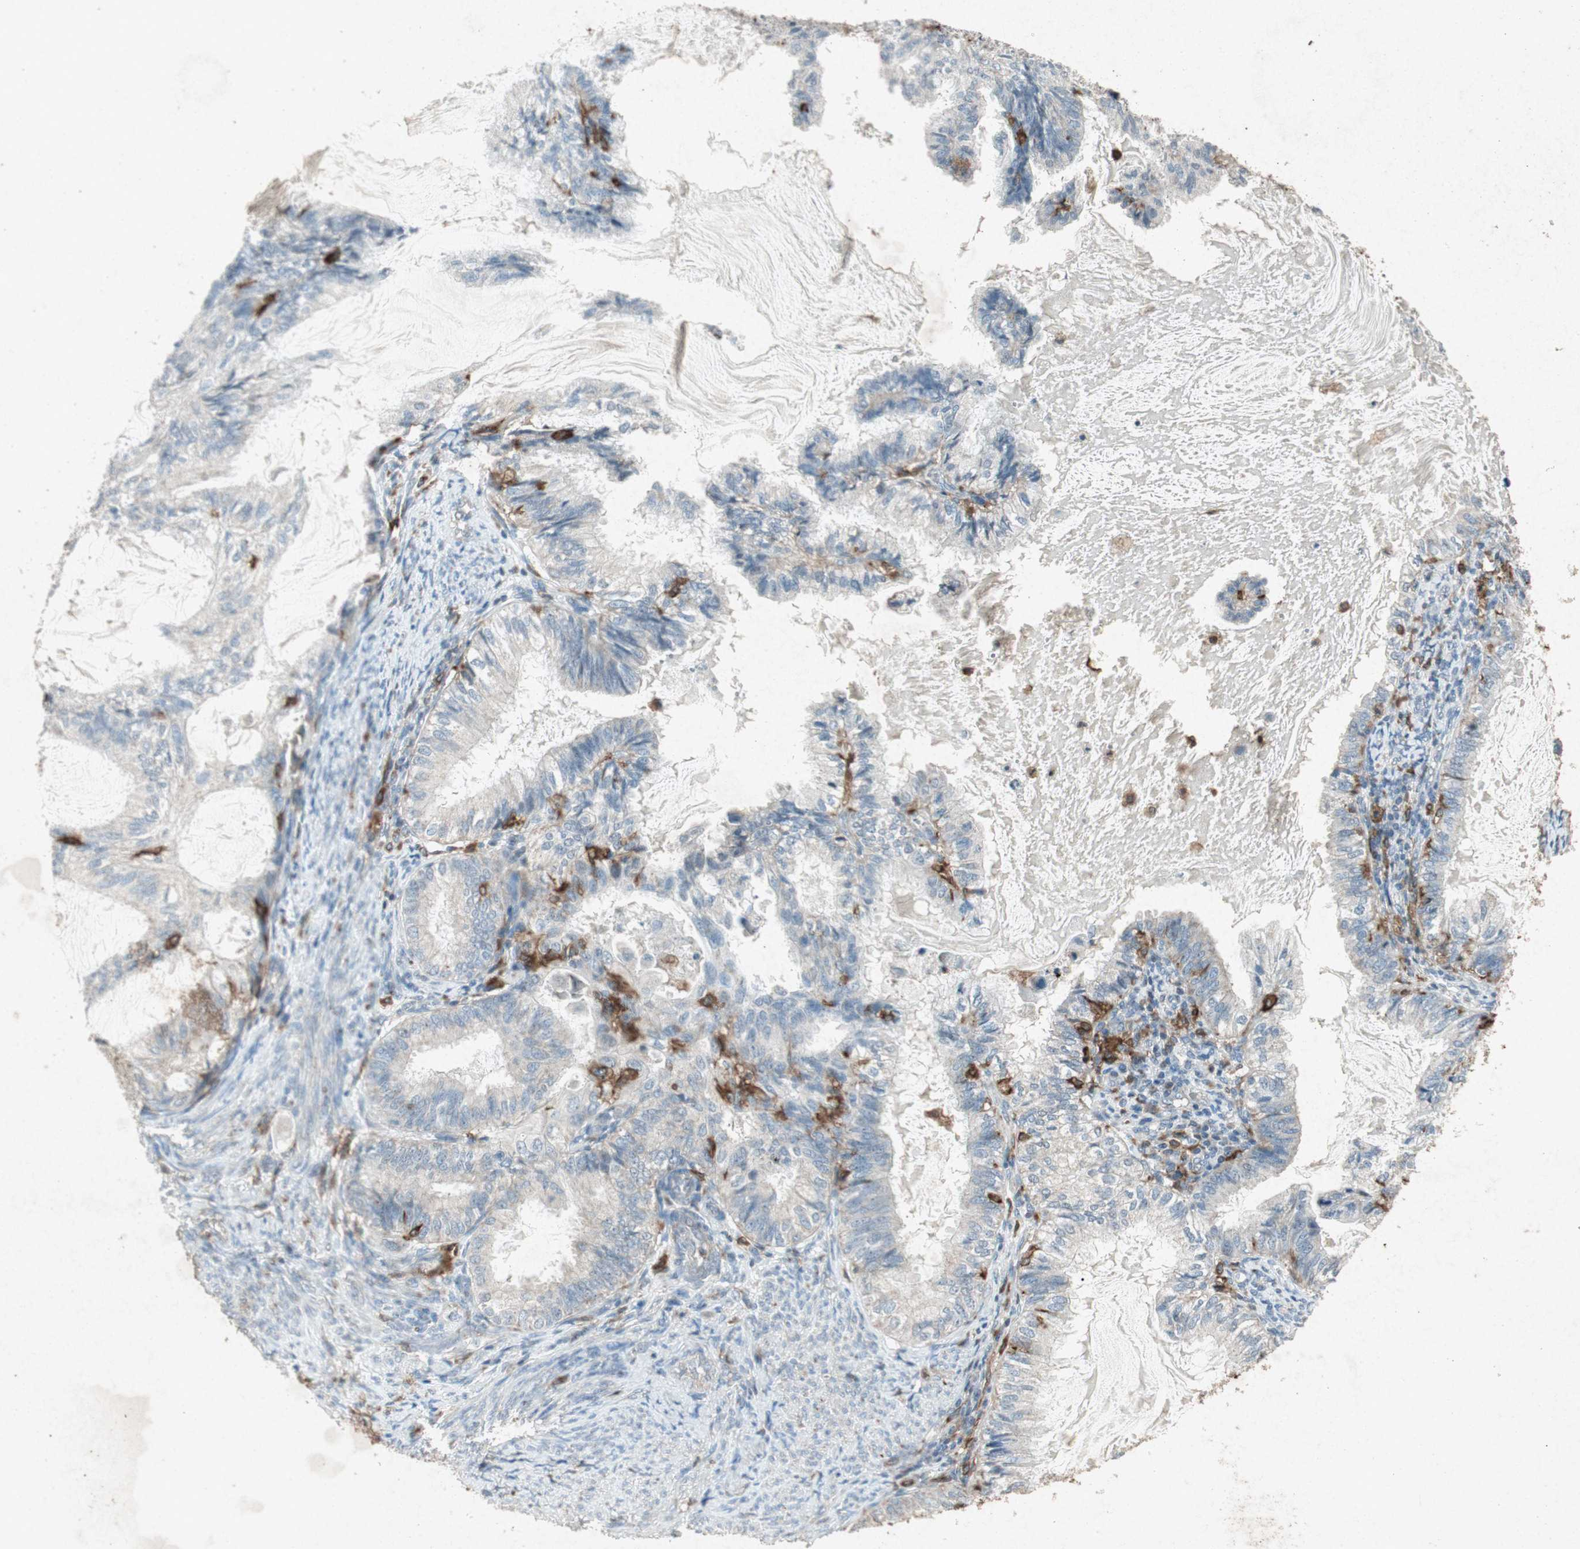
{"staining": {"intensity": "negative", "quantity": "none", "location": "none"}, "tissue": "cervical cancer", "cell_type": "Tumor cells", "image_type": "cancer", "snomed": [{"axis": "morphology", "description": "Normal tissue, NOS"}, {"axis": "morphology", "description": "Adenocarcinoma, NOS"}, {"axis": "topography", "description": "Cervix"}, {"axis": "topography", "description": "Endometrium"}], "caption": "This is an IHC histopathology image of human adenocarcinoma (cervical). There is no expression in tumor cells.", "gene": "TYROBP", "patient": {"sex": "female", "age": 86}}